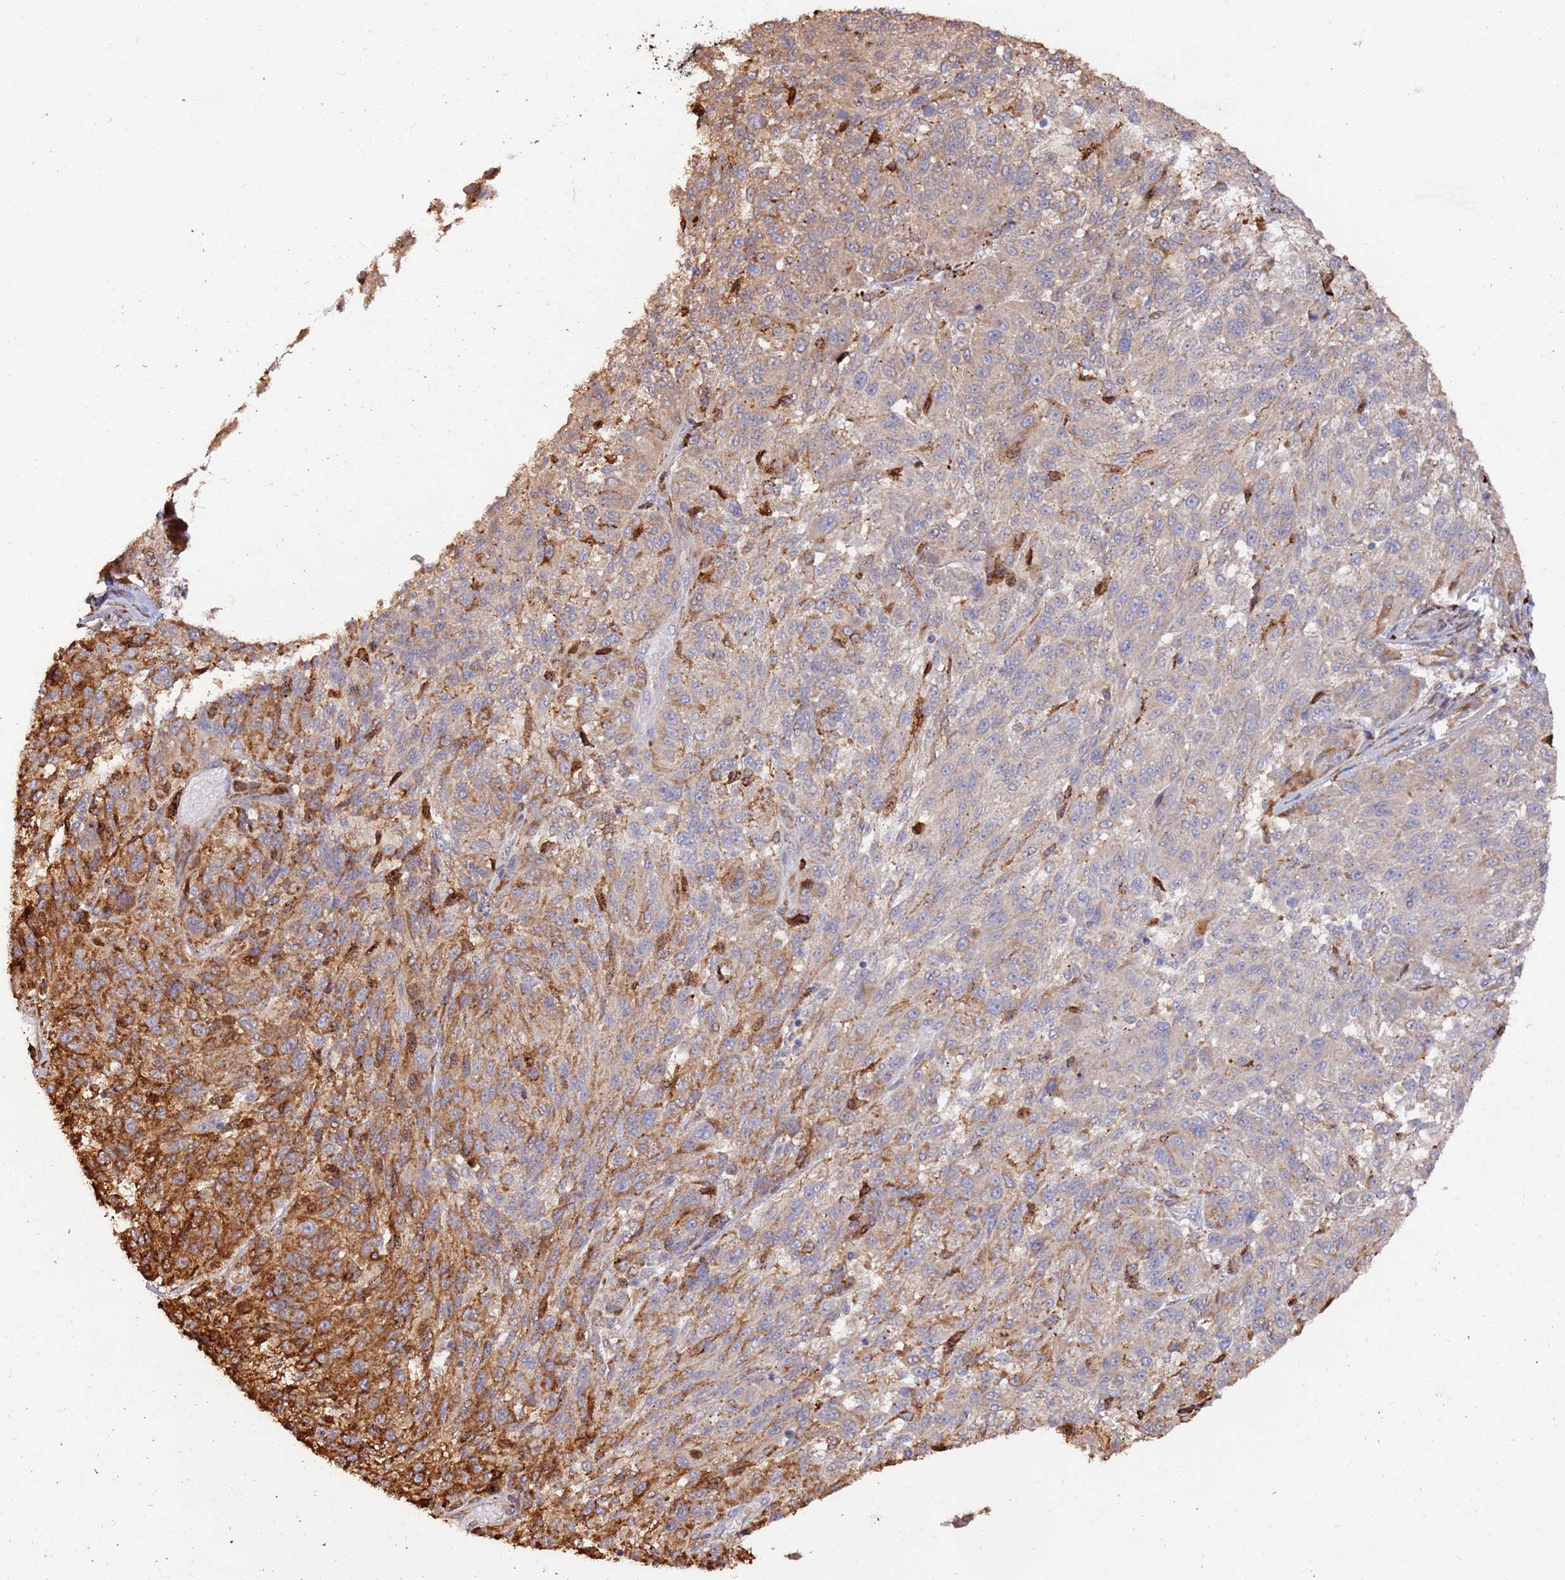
{"staining": {"intensity": "strong", "quantity": "25%-75%", "location": "cytoplasmic/membranous"}, "tissue": "melanoma", "cell_type": "Tumor cells", "image_type": "cancer", "snomed": [{"axis": "morphology", "description": "Malignant melanoma, NOS"}, {"axis": "topography", "description": "Skin"}], "caption": "Protein expression analysis of malignant melanoma reveals strong cytoplasmic/membranous positivity in approximately 25%-75% of tumor cells. (Brightfield microscopy of DAB IHC at high magnification).", "gene": "LACC1", "patient": {"sex": "male", "age": 53}}